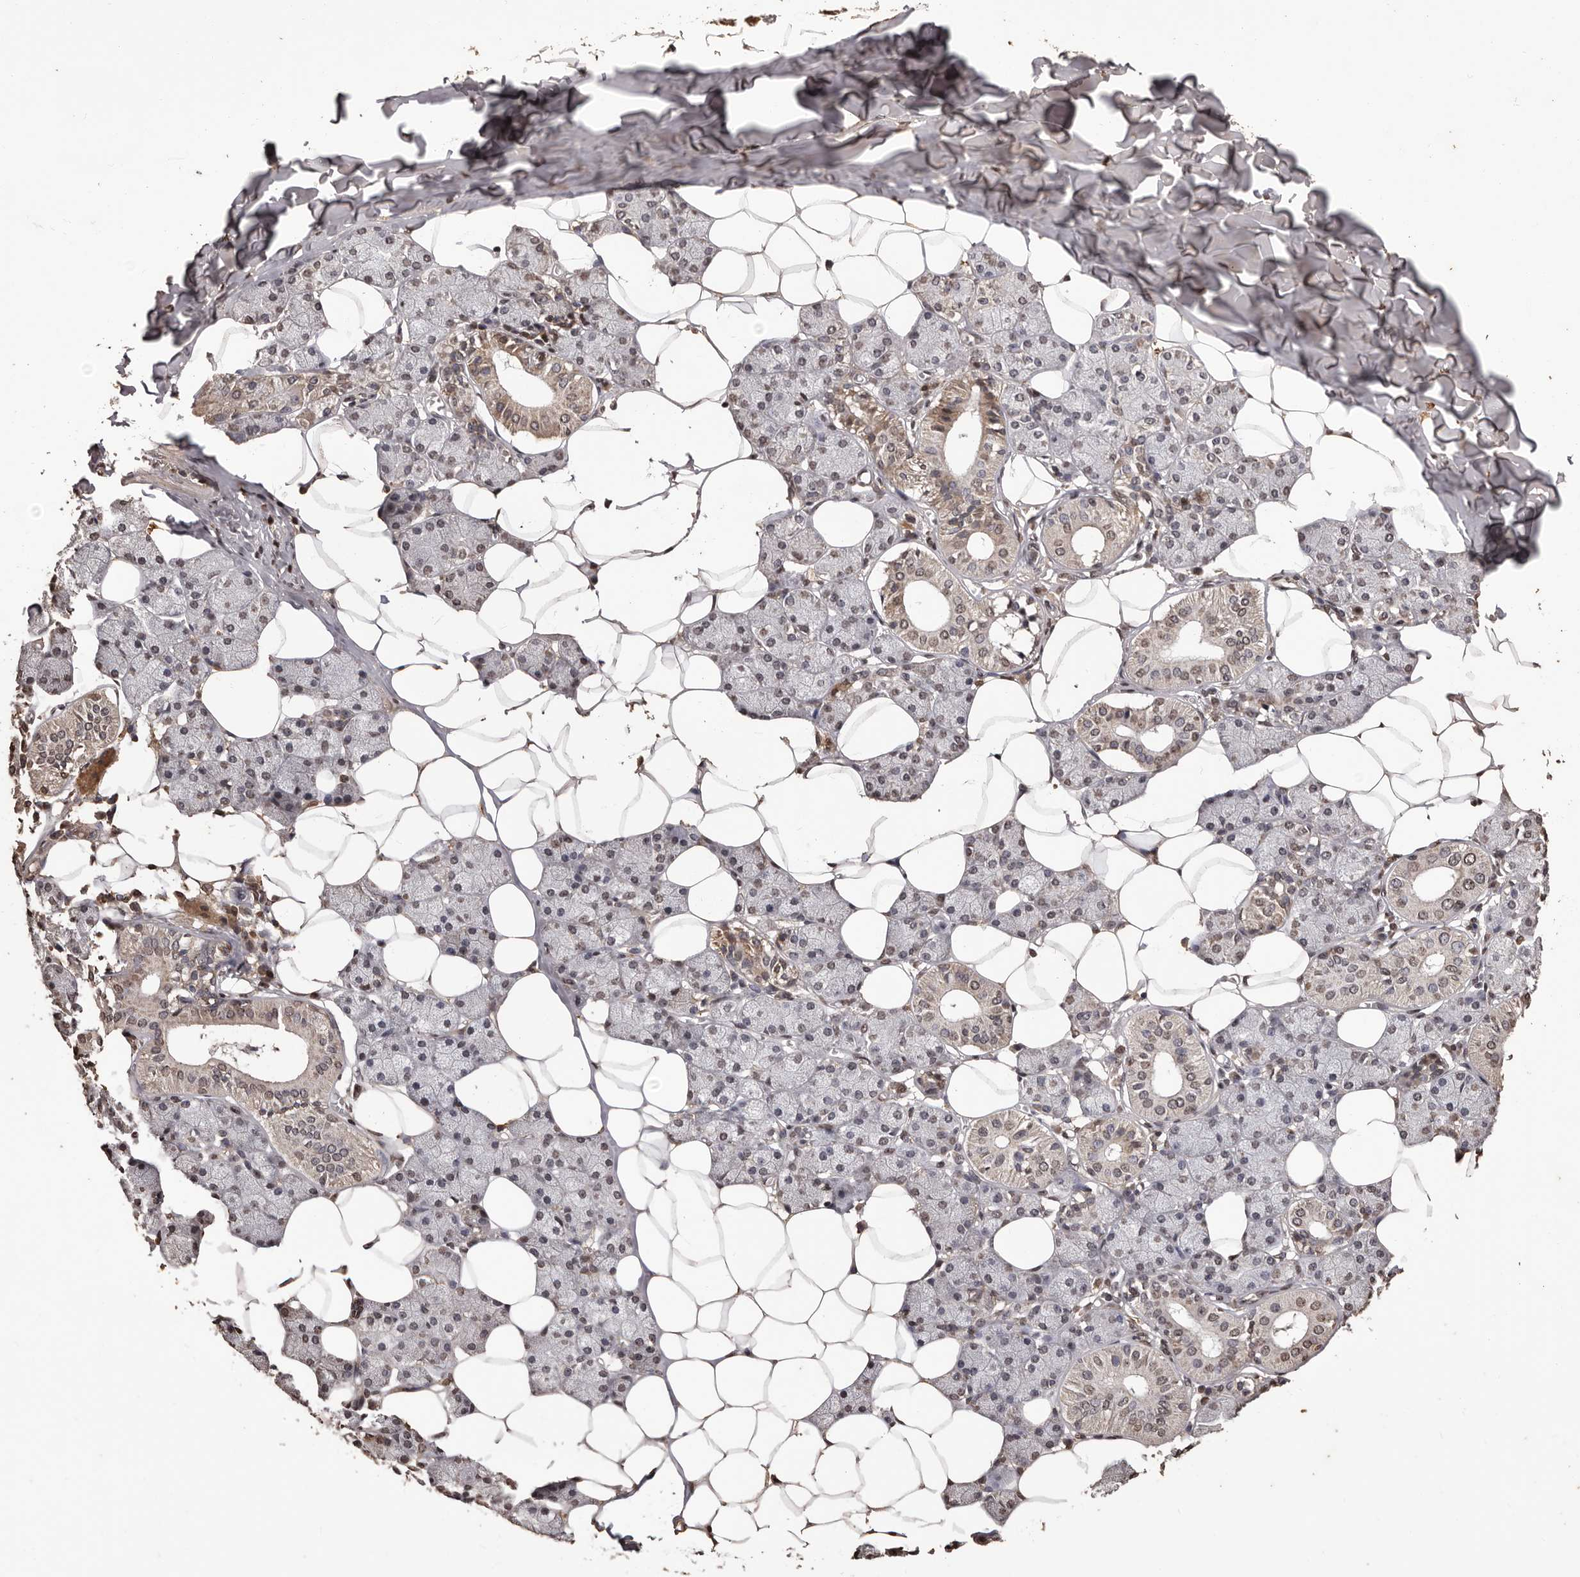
{"staining": {"intensity": "moderate", "quantity": "25%-75%", "location": "cytoplasmic/membranous,nuclear"}, "tissue": "salivary gland", "cell_type": "Glandular cells", "image_type": "normal", "snomed": [{"axis": "morphology", "description": "Normal tissue, NOS"}, {"axis": "topography", "description": "Salivary gland"}], "caption": "High-power microscopy captured an immunohistochemistry (IHC) image of normal salivary gland, revealing moderate cytoplasmic/membranous,nuclear expression in approximately 25%-75% of glandular cells.", "gene": "NAV1", "patient": {"sex": "female", "age": 33}}